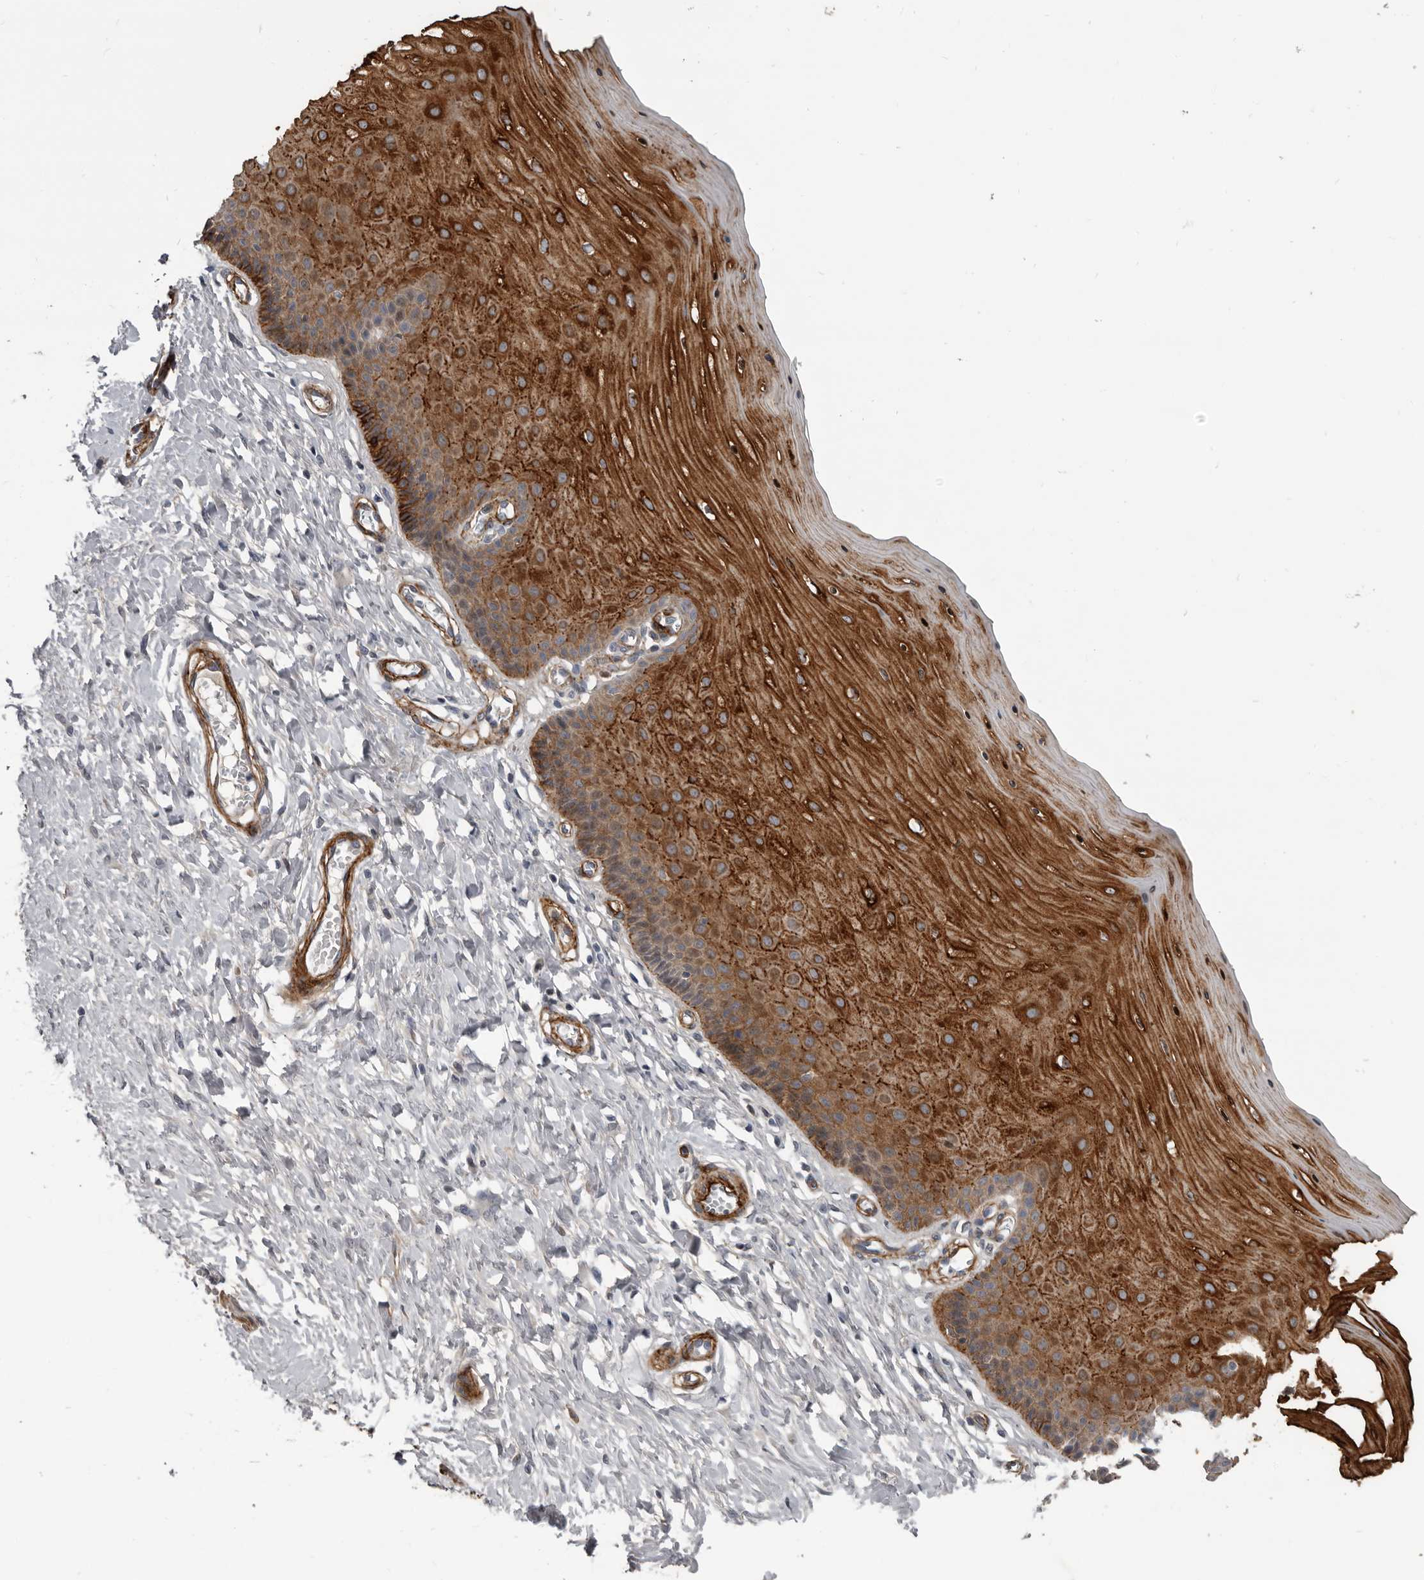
{"staining": {"intensity": "weak", "quantity": "<25%", "location": "cytoplasmic/membranous"}, "tissue": "cervix", "cell_type": "Glandular cells", "image_type": "normal", "snomed": [{"axis": "morphology", "description": "Normal tissue, NOS"}, {"axis": "topography", "description": "Cervix"}], "caption": "Cervix was stained to show a protein in brown. There is no significant expression in glandular cells. (Immunohistochemistry (ihc), brightfield microscopy, high magnification).", "gene": "C1orf216", "patient": {"sex": "female", "age": 55}}